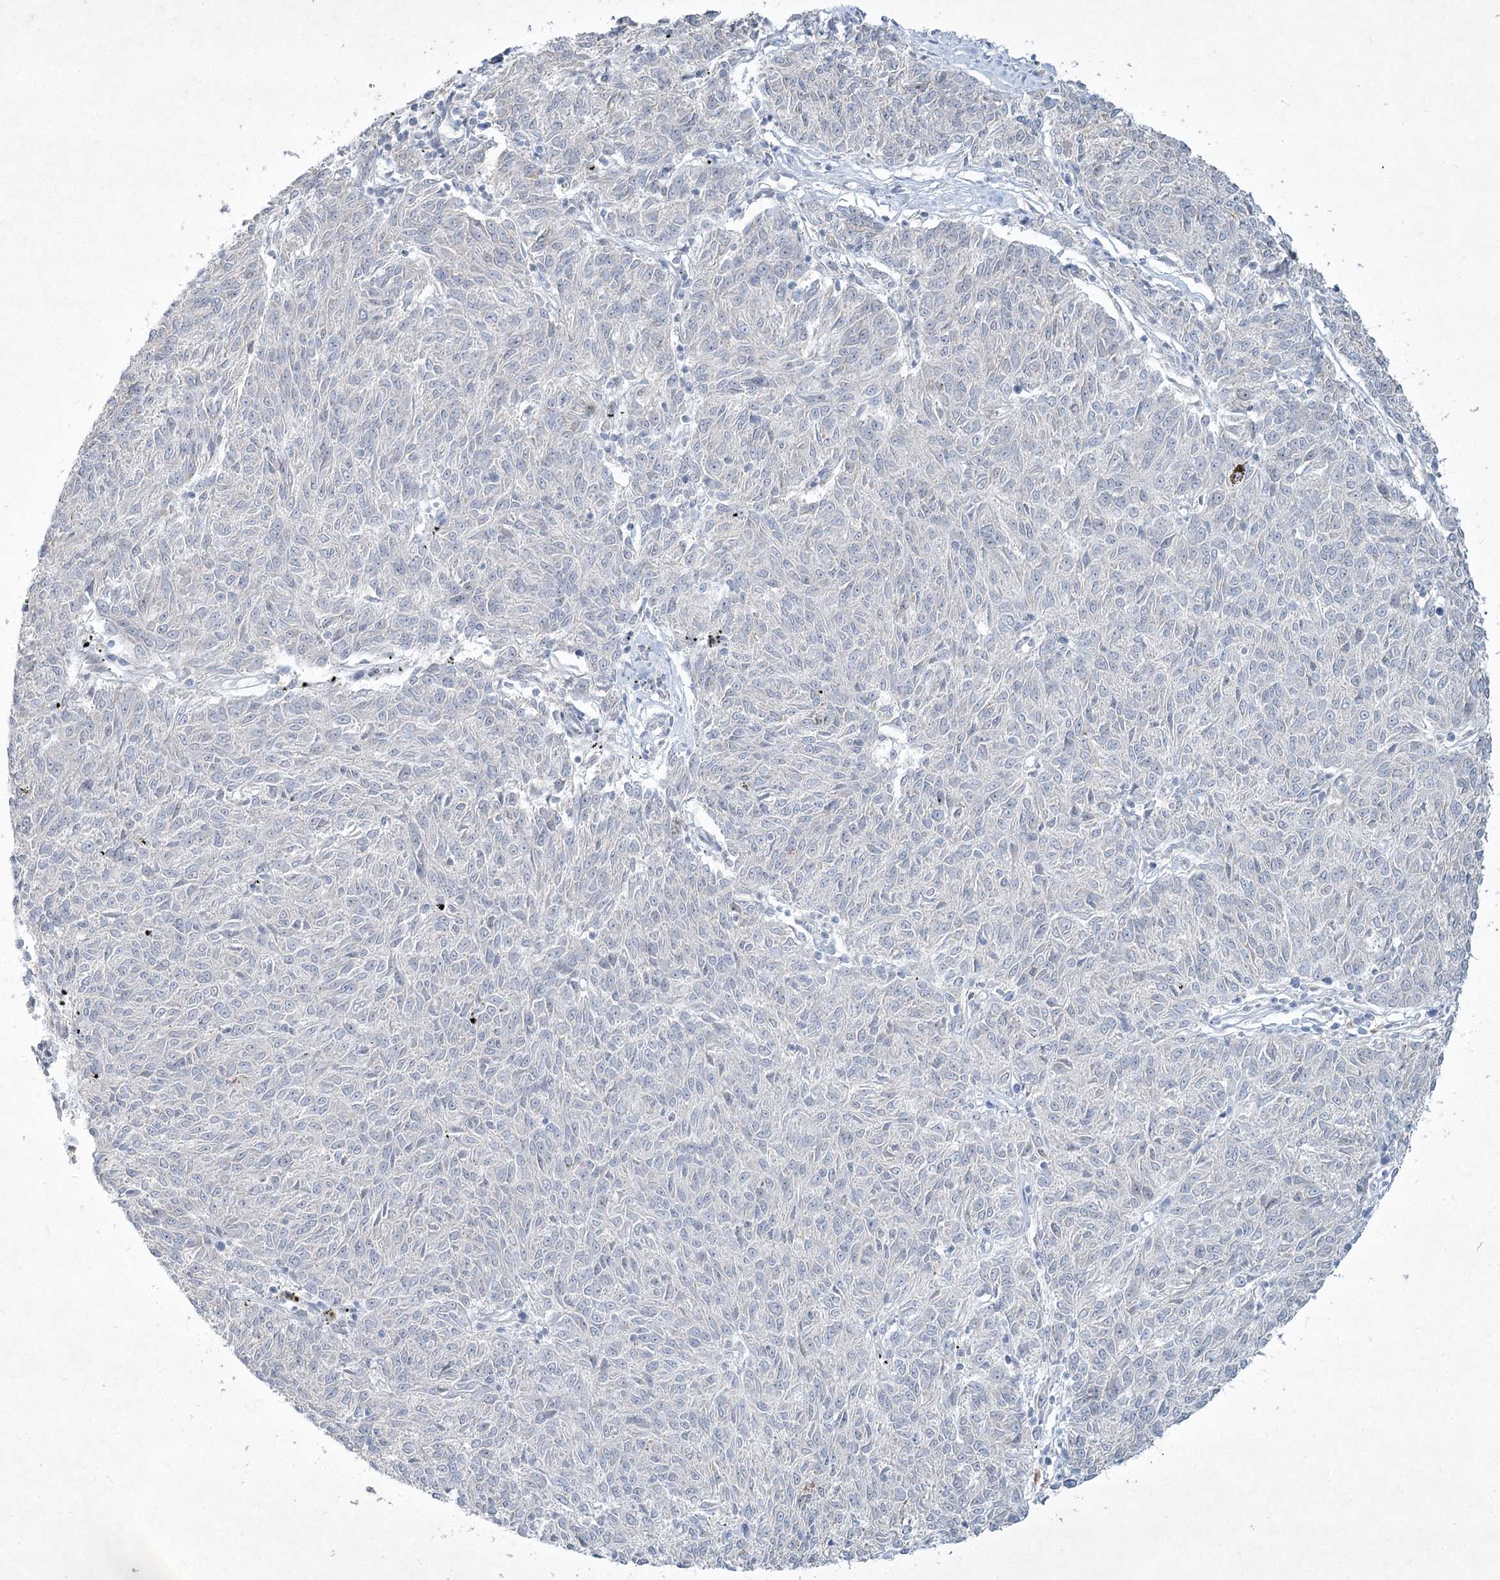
{"staining": {"intensity": "negative", "quantity": "none", "location": "none"}, "tissue": "melanoma", "cell_type": "Tumor cells", "image_type": "cancer", "snomed": [{"axis": "morphology", "description": "Malignant melanoma, NOS"}, {"axis": "topography", "description": "Skin"}], "caption": "Immunohistochemistry of human melanoma demonstrates no staining in tumor cells.", "gene": "ABITRAM", "patient": {"sex": "female", "age": 72}}